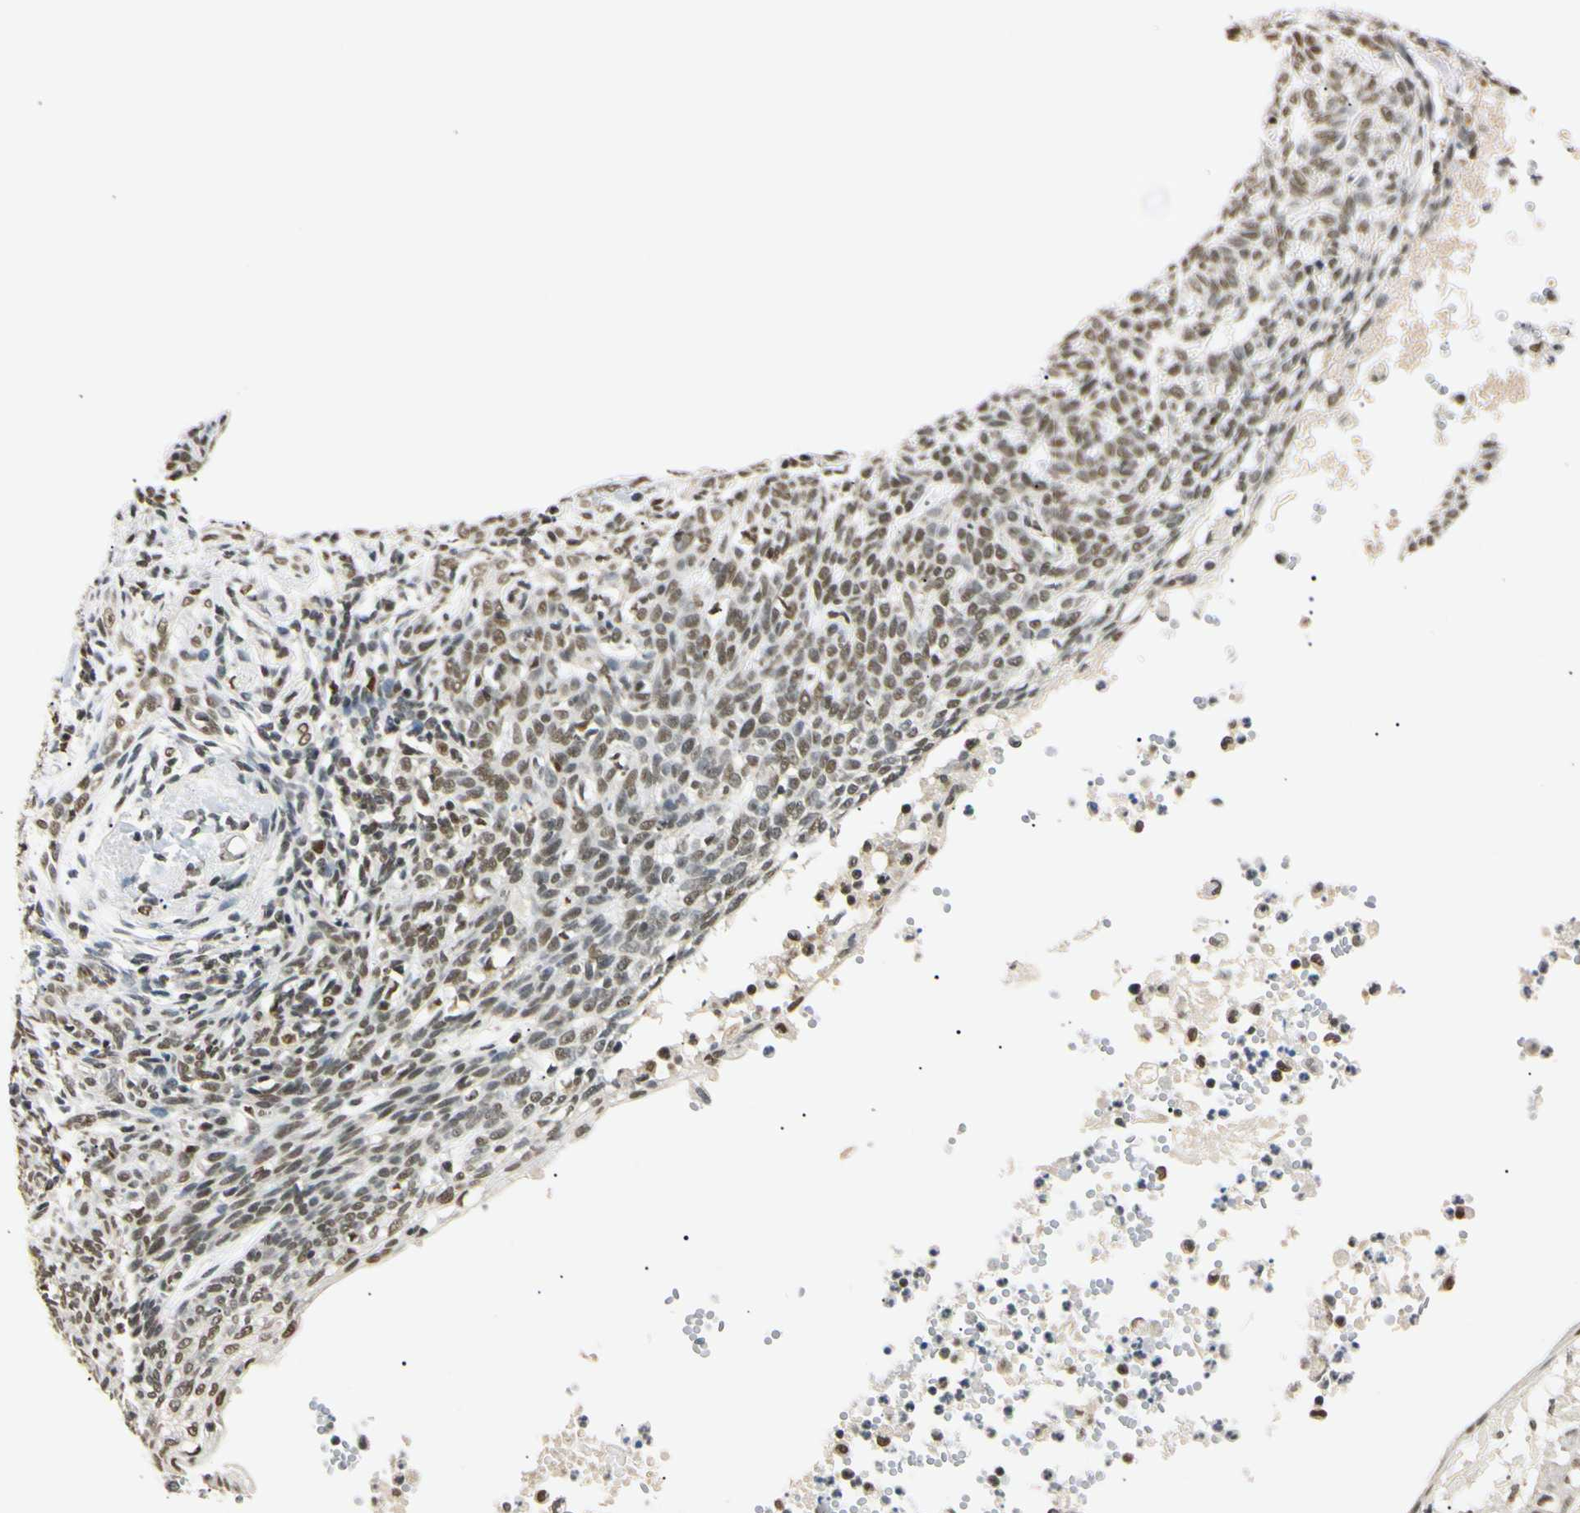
{"staining": {"intensity": "moderate", "quantity": ">75%", "location": "nuclear"}, "tissue": "skin cancer", "cell_type": "Tumor cells", "image_type": "cancer", "snomed": [{"axis": "morphology", "description": "Normal tissue, NOS"}, {"axis": "morphology", "description": "Basal cell carcinoma"}, {"axis": "topography", "description": "Skin"}], "caption": "Skin cancer stained with a protein marker reveals moderate staining in tumor cells.", "gene": "SMARCA5", "patient": {"sex": "male", "age": 87}}